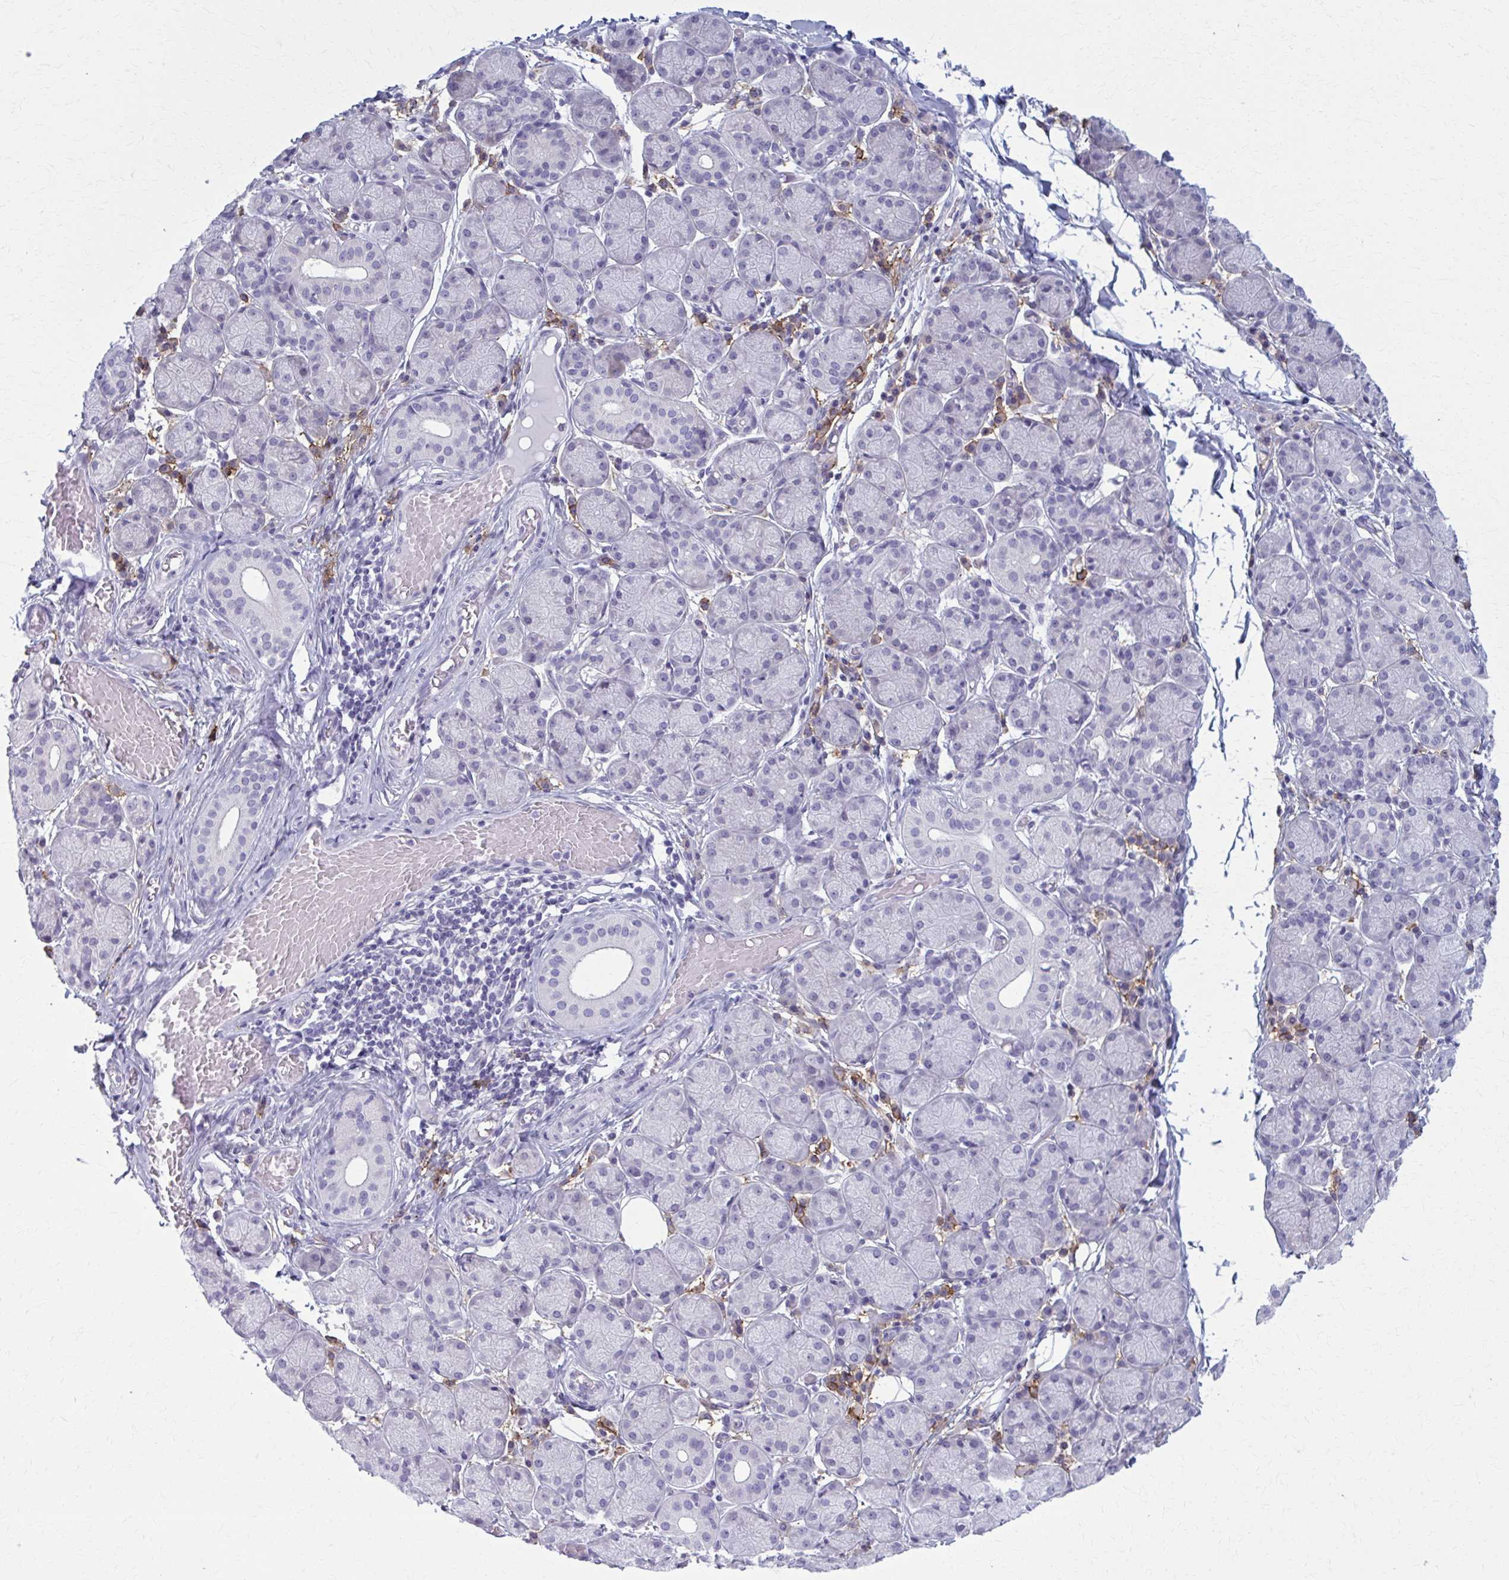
{"staining": {"intensity": "negative", "quantity": "none", "location": "none"}, "tissue": "salivary gland", "cell_type": "Glandular cells", "image_type": "normal", "snomed": [{"axis": "morphology", "description": "Normal tissue, NOS"}, {"axis": "topography", "description": "Salivary gland"}], "caption": "High power microscopy histopathology image of an IHC image of normal salivary gland, revealing no significant positivity in glandular cells.", "gene": "CD38", "patient": {"sex": "female", "age": 24}}